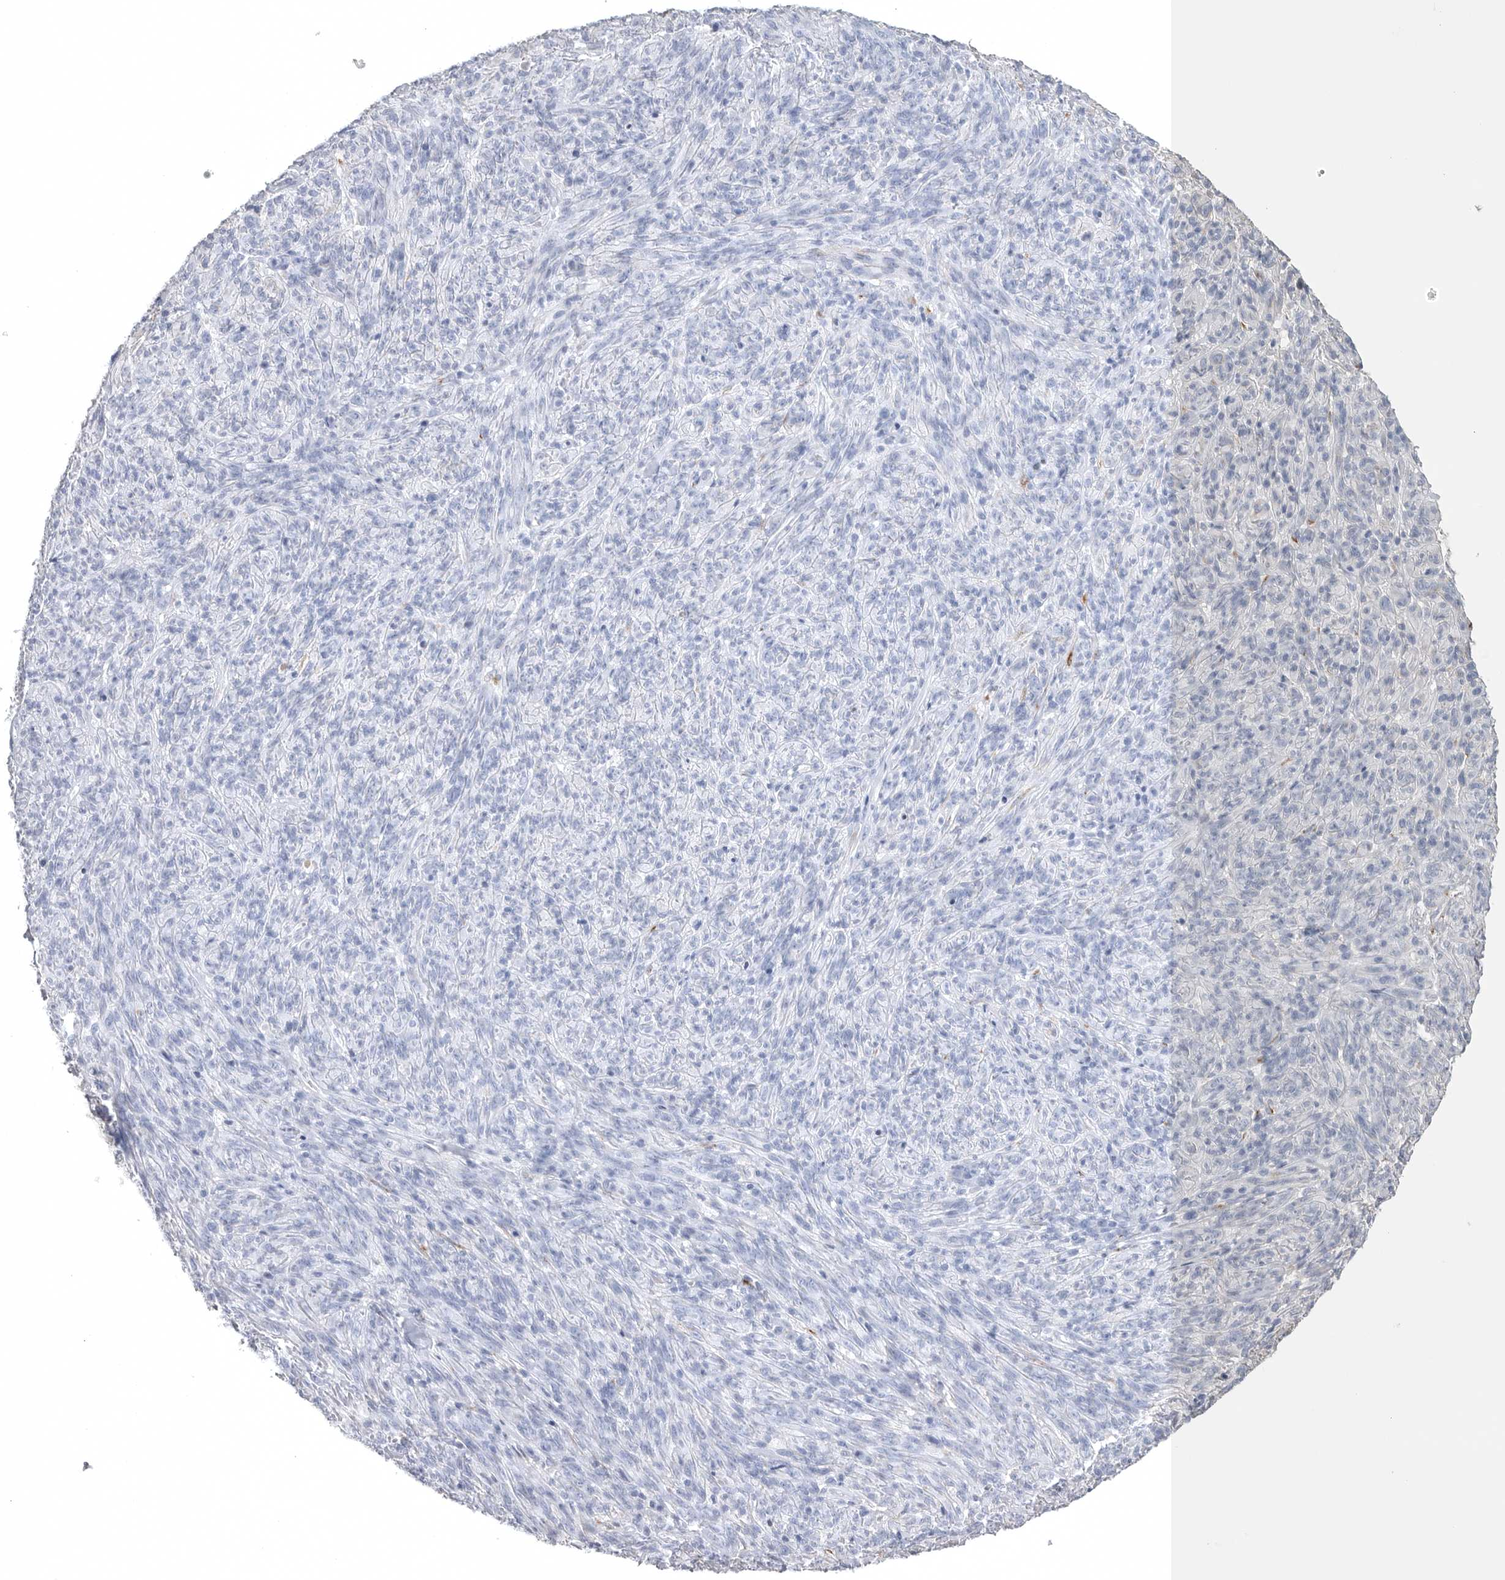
{"staining": {"intensity": "negative", "quantity": "none", "location": "none"}, "tissue": "melanoma", "cell_type": "Tumor cells", "image_type": "cancer", "snomed": [{"axis": "morphology", "description": "Malignant melanoma, NOS"}, {"axis": "topography", "description": "Skin of head"}], "caption": "Malignant melanoma was stained to show a protein in brown. There is no significant expression in tumor cells.", "gene": "TIMP1", "patient": {"sex": "male", "age": 96}}